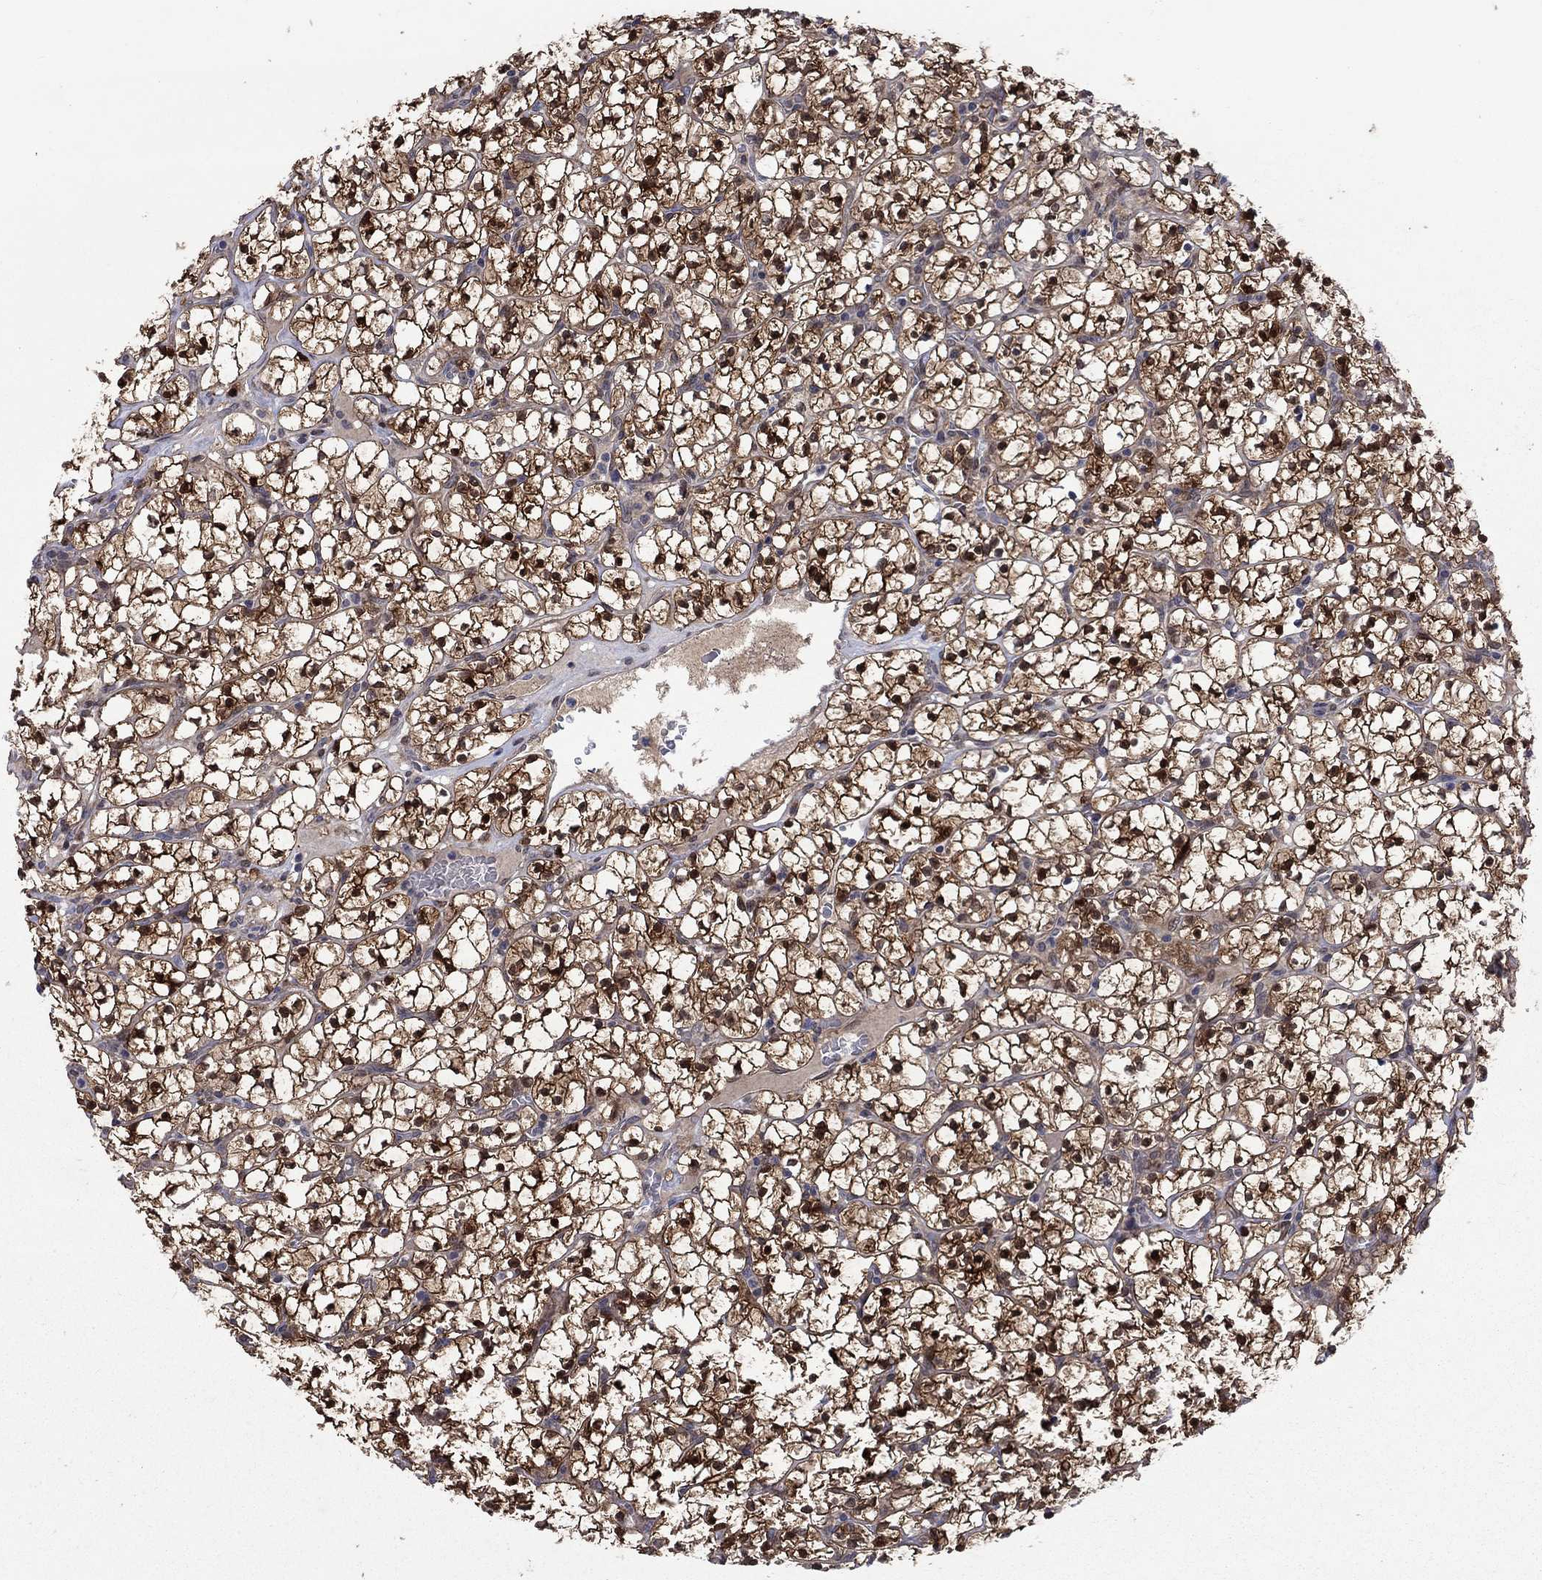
{"staining": {"intensity": "strong", "quantity": ">75%", "location": "cytoplasmic/membranous,nuclear"}, "tissue": "renal cancer", "cell_type": "Tumor cells", "image_type": "cancer", "snomed": [{"axis": "morphology", "description": "Adenocarcinoma, NOS"}, {"axis": "topography", "description": "Kidney"}], "caption": "Renal cancer stained with immunohistochemistry shows strong cytoplasmic/membranous and nuclear positivity in approximately >75% of tumor cells. Using DAB (3,3'-diaminobenzidine) (brown) and hematoxylin (blue) stains, captured at high magnification using brightfield microscopy.", "gene": "CBR1", "patient": {"sex": "female", "age": 89}}